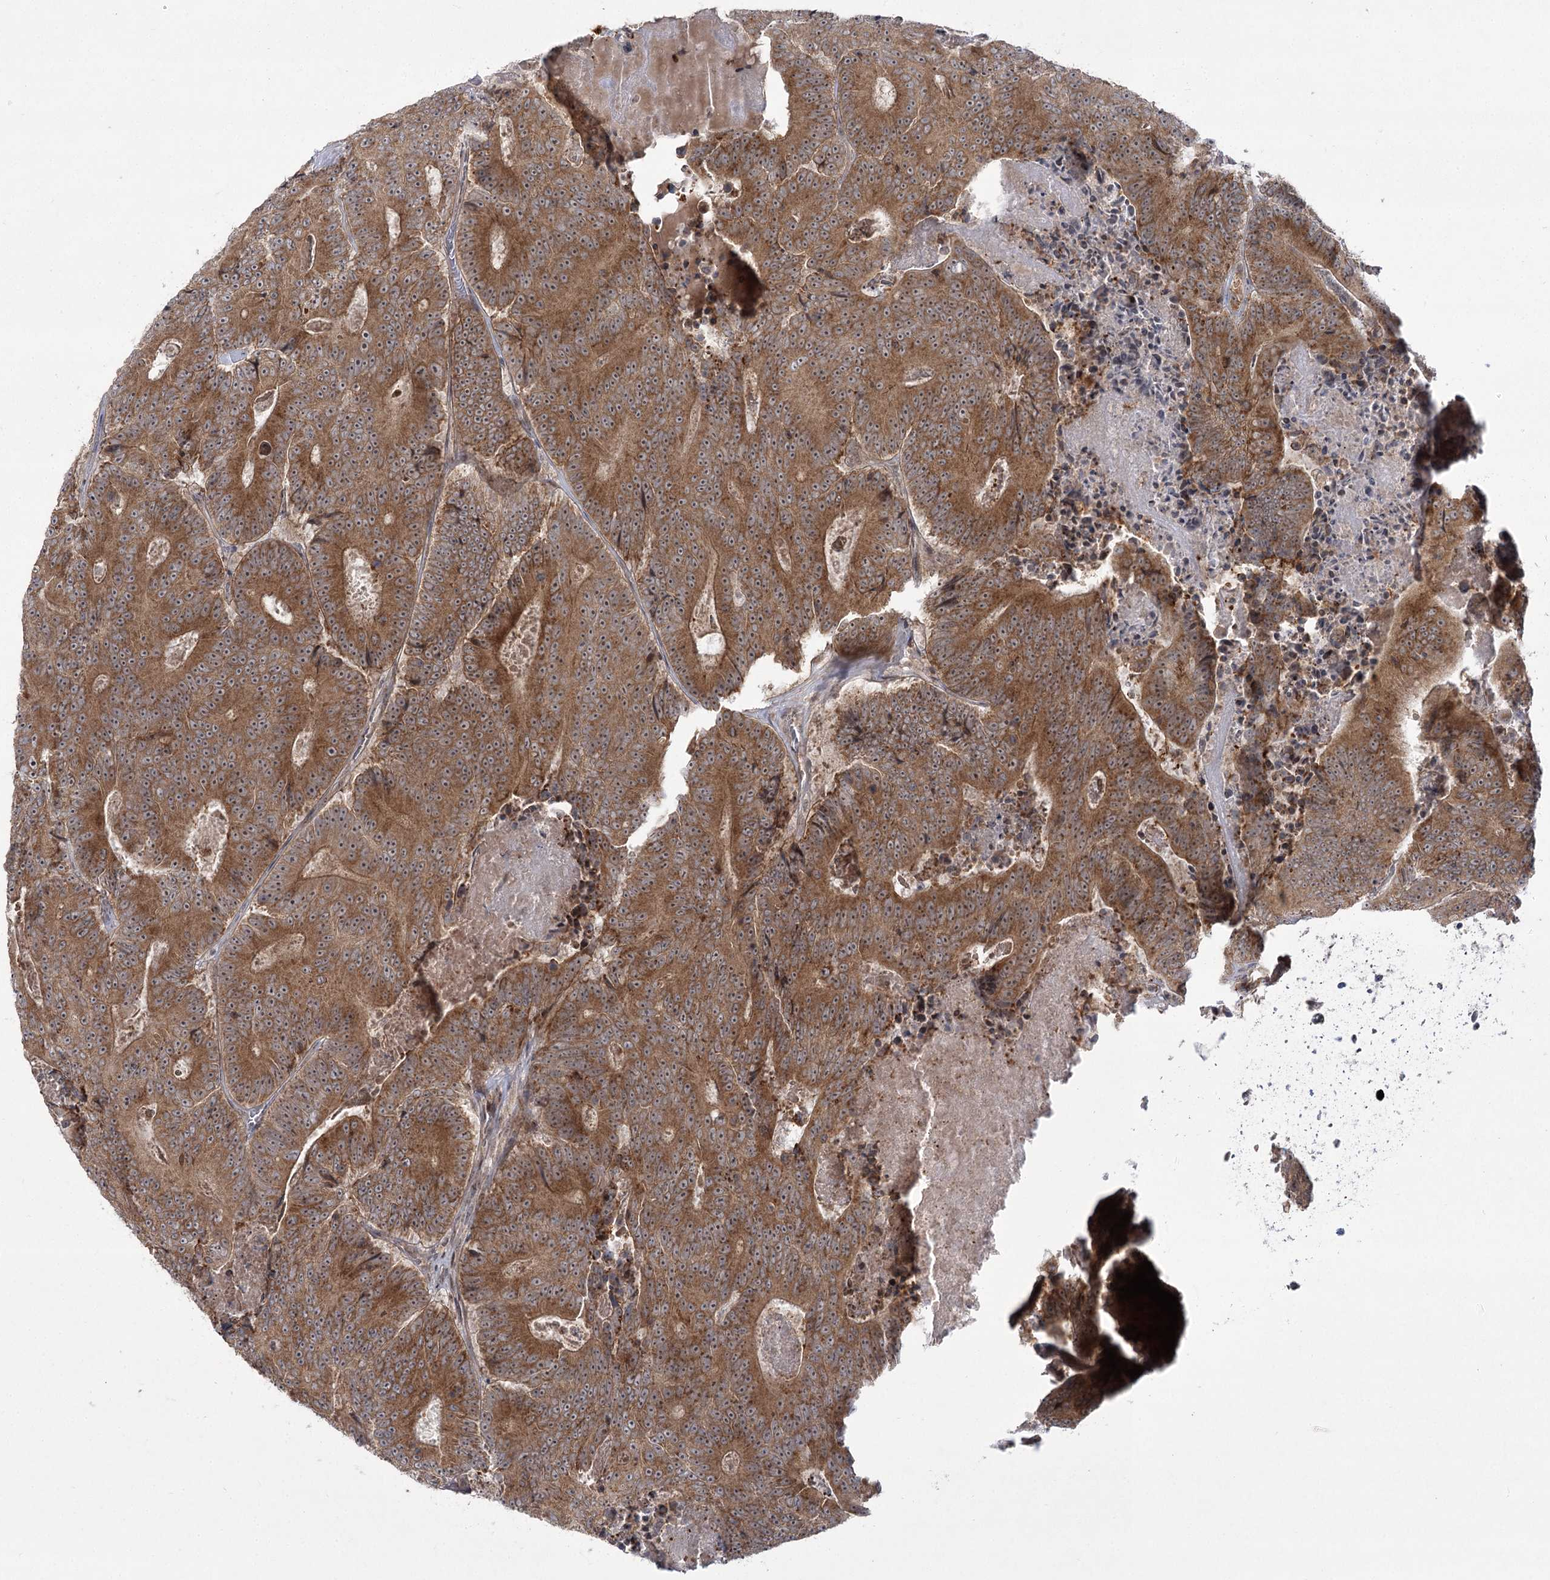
{"staining": {"intensity": "moderate", "quantity": ">75%", "location": "cytoplasmic/membranous"}, "tissue": "colorectal cancer", "cell_type": "Tumor cells", "image_type": "cancer", "snomed": [{"axis": "morphology", "description": "Adenocarcinoma, NOS"}, {"axis": "topography", "description": "Colon"}], "caption": "Colorectal cancer (adenocarcinoma) stained with DAB immunohistochemistry displays medium levels of moderate cytoplasmic/membranous expression in approximately >75% of tumor cells. (IHC, brightfield microscopy, high magnification).", "gene": "SYTL1", "patient": {"sex": "male", "age": 83}}